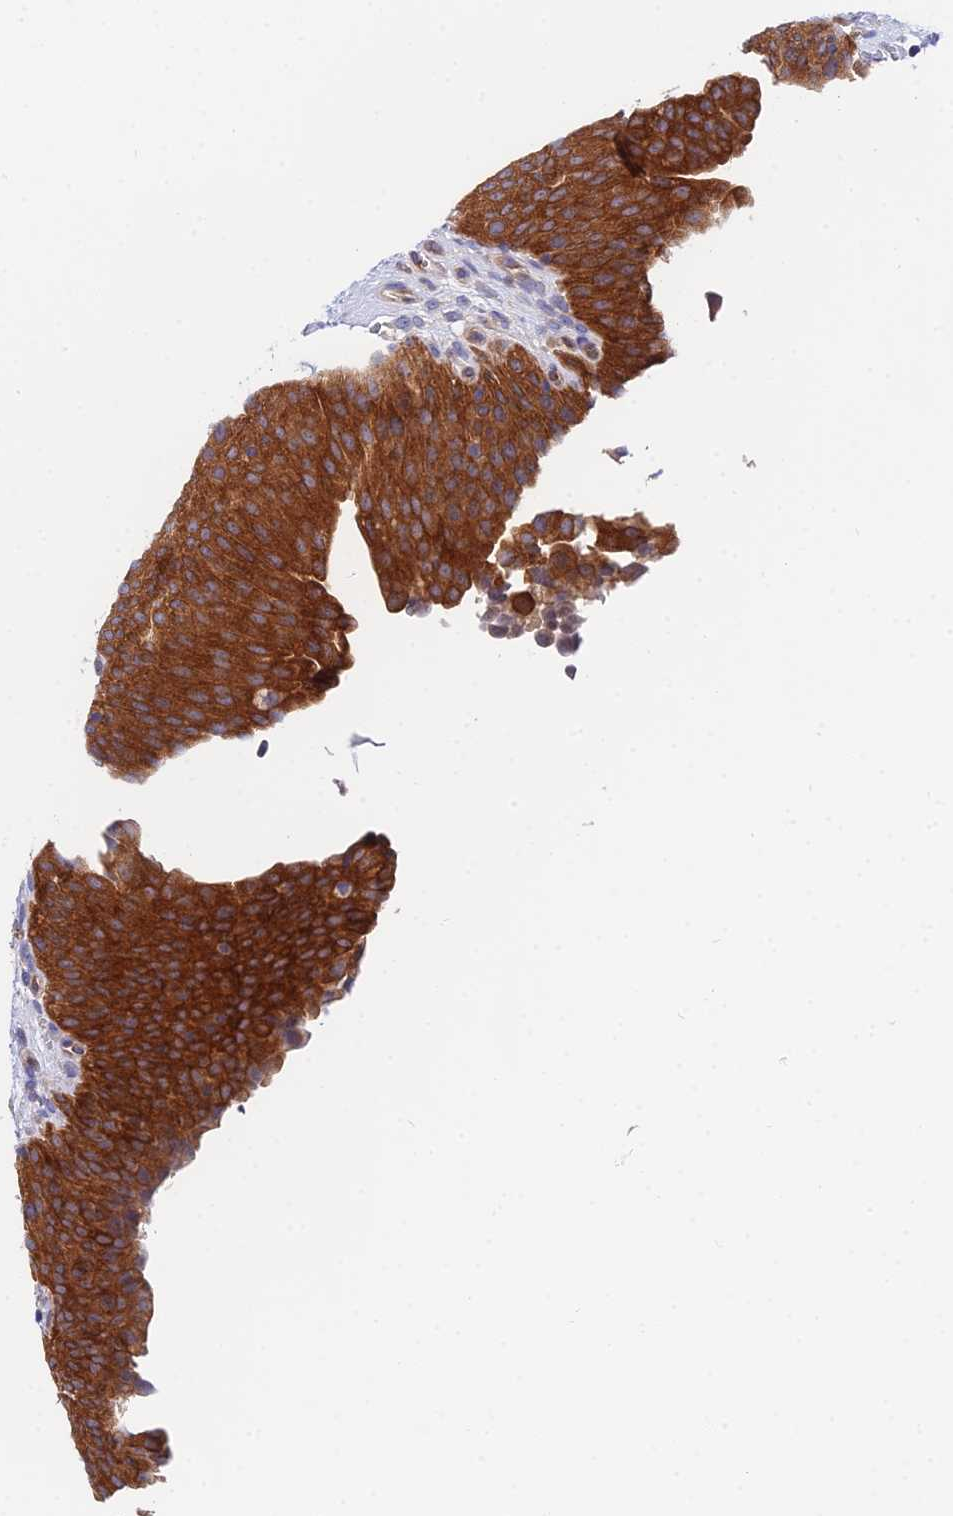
{"staining": {"intensity": "strong", "quantity": ">75%", "location": "cytoplasmic/membranous"}, "tissue": "urinary bladder", "cell_type": "Urothelial cells", "image_type": "normal", "snomed": [{"axis": "morphology", "description": "Normal tissue, NOS"}, {"axis": "morphology", "description": "Dysplasia, NOS"}, {"axis": "topography", "description": "Urinary bladder"}], "caption": "Immunohistochemistry image of unremarkable urinary bladder: urinary bladder stained using IHC displays high levels of strong protein expression localized specifically in the cytoplasmic/membranous of urothelial cells, appearing as a cytoplasmic/membranous brown color.", "gene": "PPP2R2A", "patient": {"sex": "male", "age": 35}}